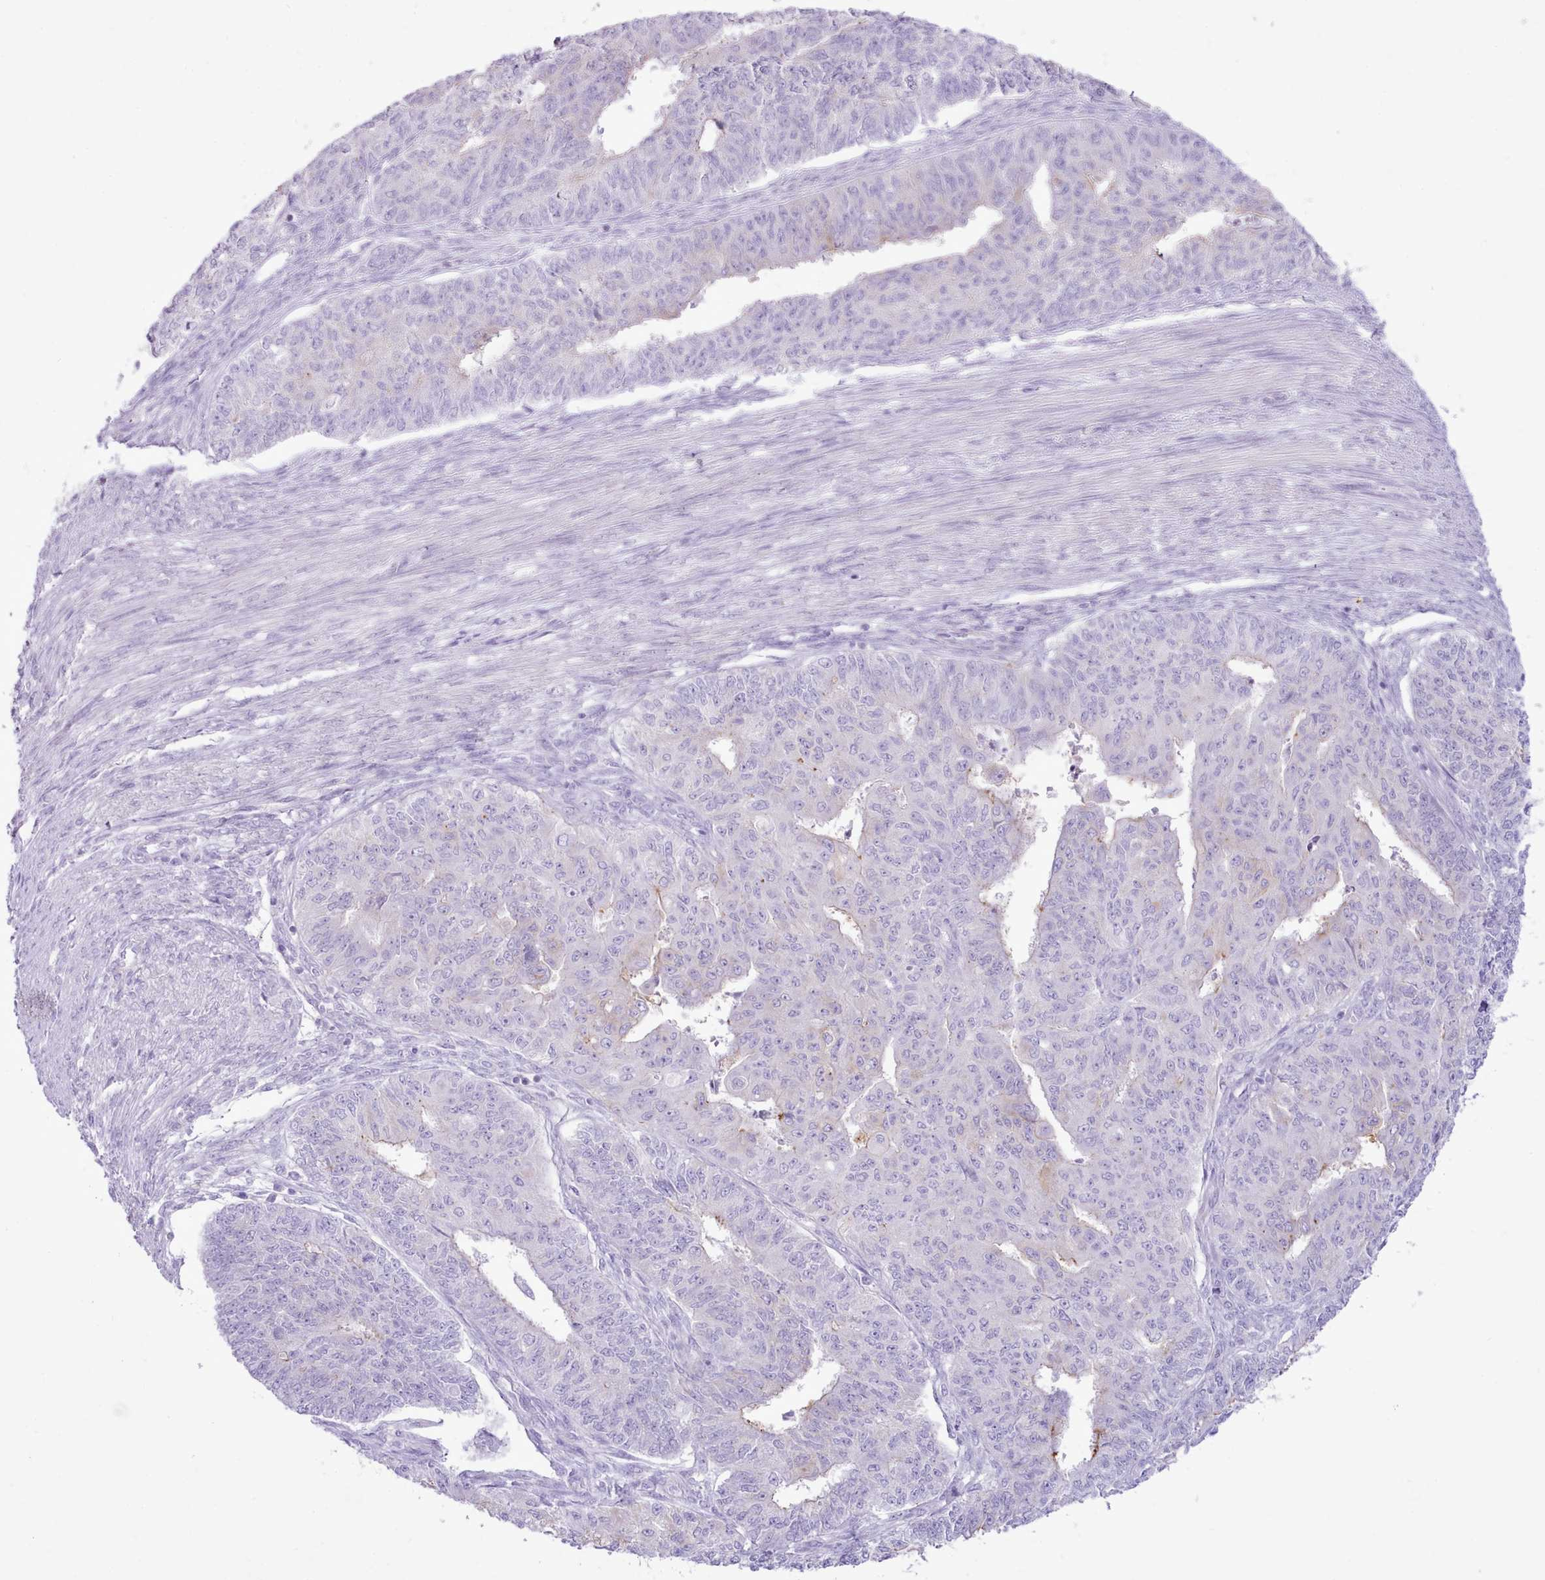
{"staining": {"intensity": "negative", "quantity": "none", "location": "none"}, "tissue": "endometrial cancer", "cell_type": "Tumor cells", "image_type": "cancer", "snomed": [{"axis": "morphology", "description": "Adenocarcinoma, NOS"}, {"axis": "topography", "description": "Endometrium"}], "caption": "This is an IHC photomicrograph of human endometrial adenocarcinoma. There is no expression in tumor cells.", "gene": "MDFI", "patient": {"sex": "female", "age": 32}}